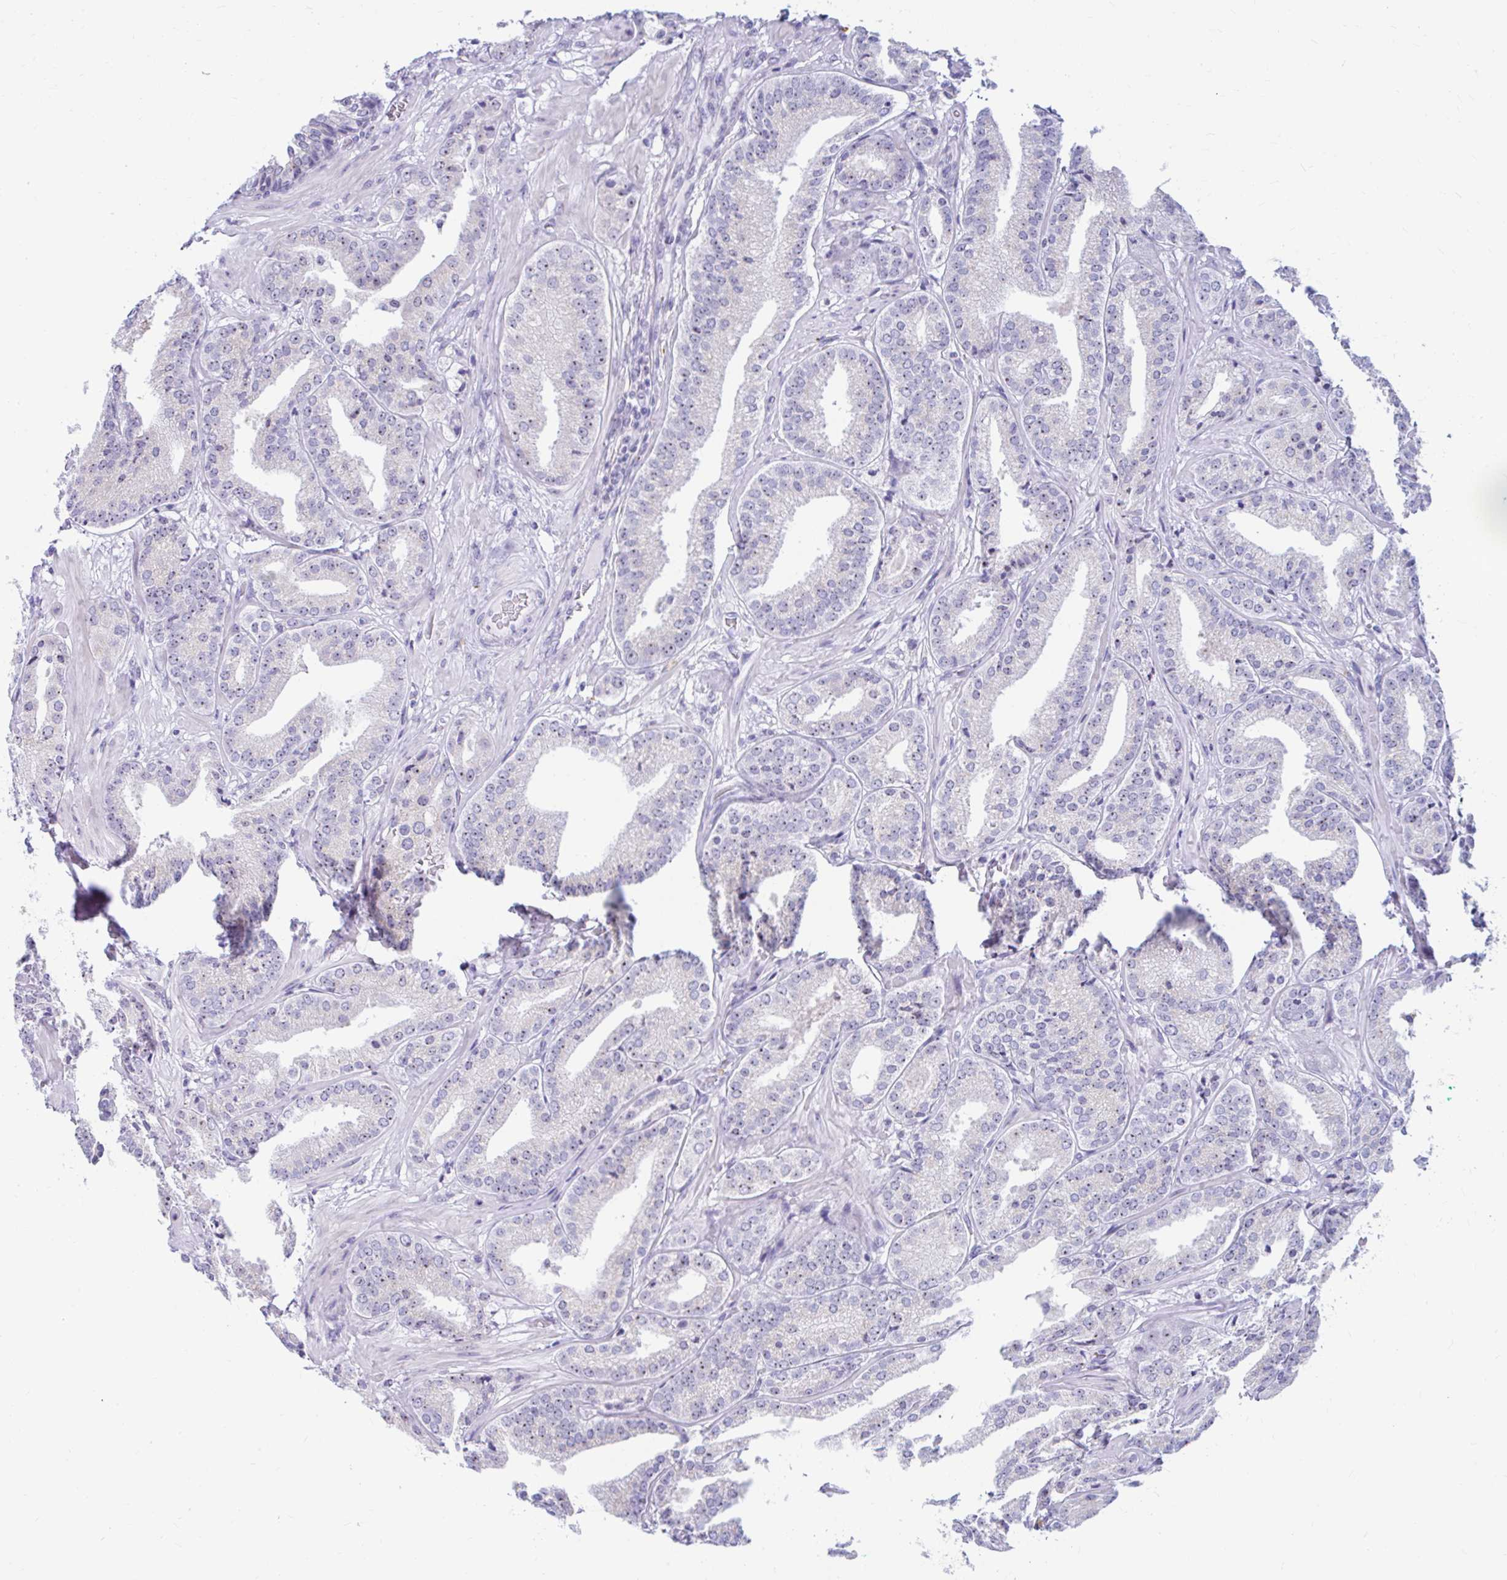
{"staining": {"intensity": "moderate", "quantity": ">75%", "location": "nuclear"}, "tissue": "prostate cancer", "cell_type": "Tumor cells", "image_type": "cancer", "snomed": [{"axis": "morphology", "description": "Adenocarcinoma, High grade"}, {"axis": "topography", "description": "Prostate"}], "caption": "The photomicrograph reveals a brown stain indicating the presence of a protein in the nuclear of tumor cells in prostate cancer. (DAB IHC with brightfield microscopy, high magnification).", "gene": "FTSJ3", "patient": {"sex": "male", "age": 63}}